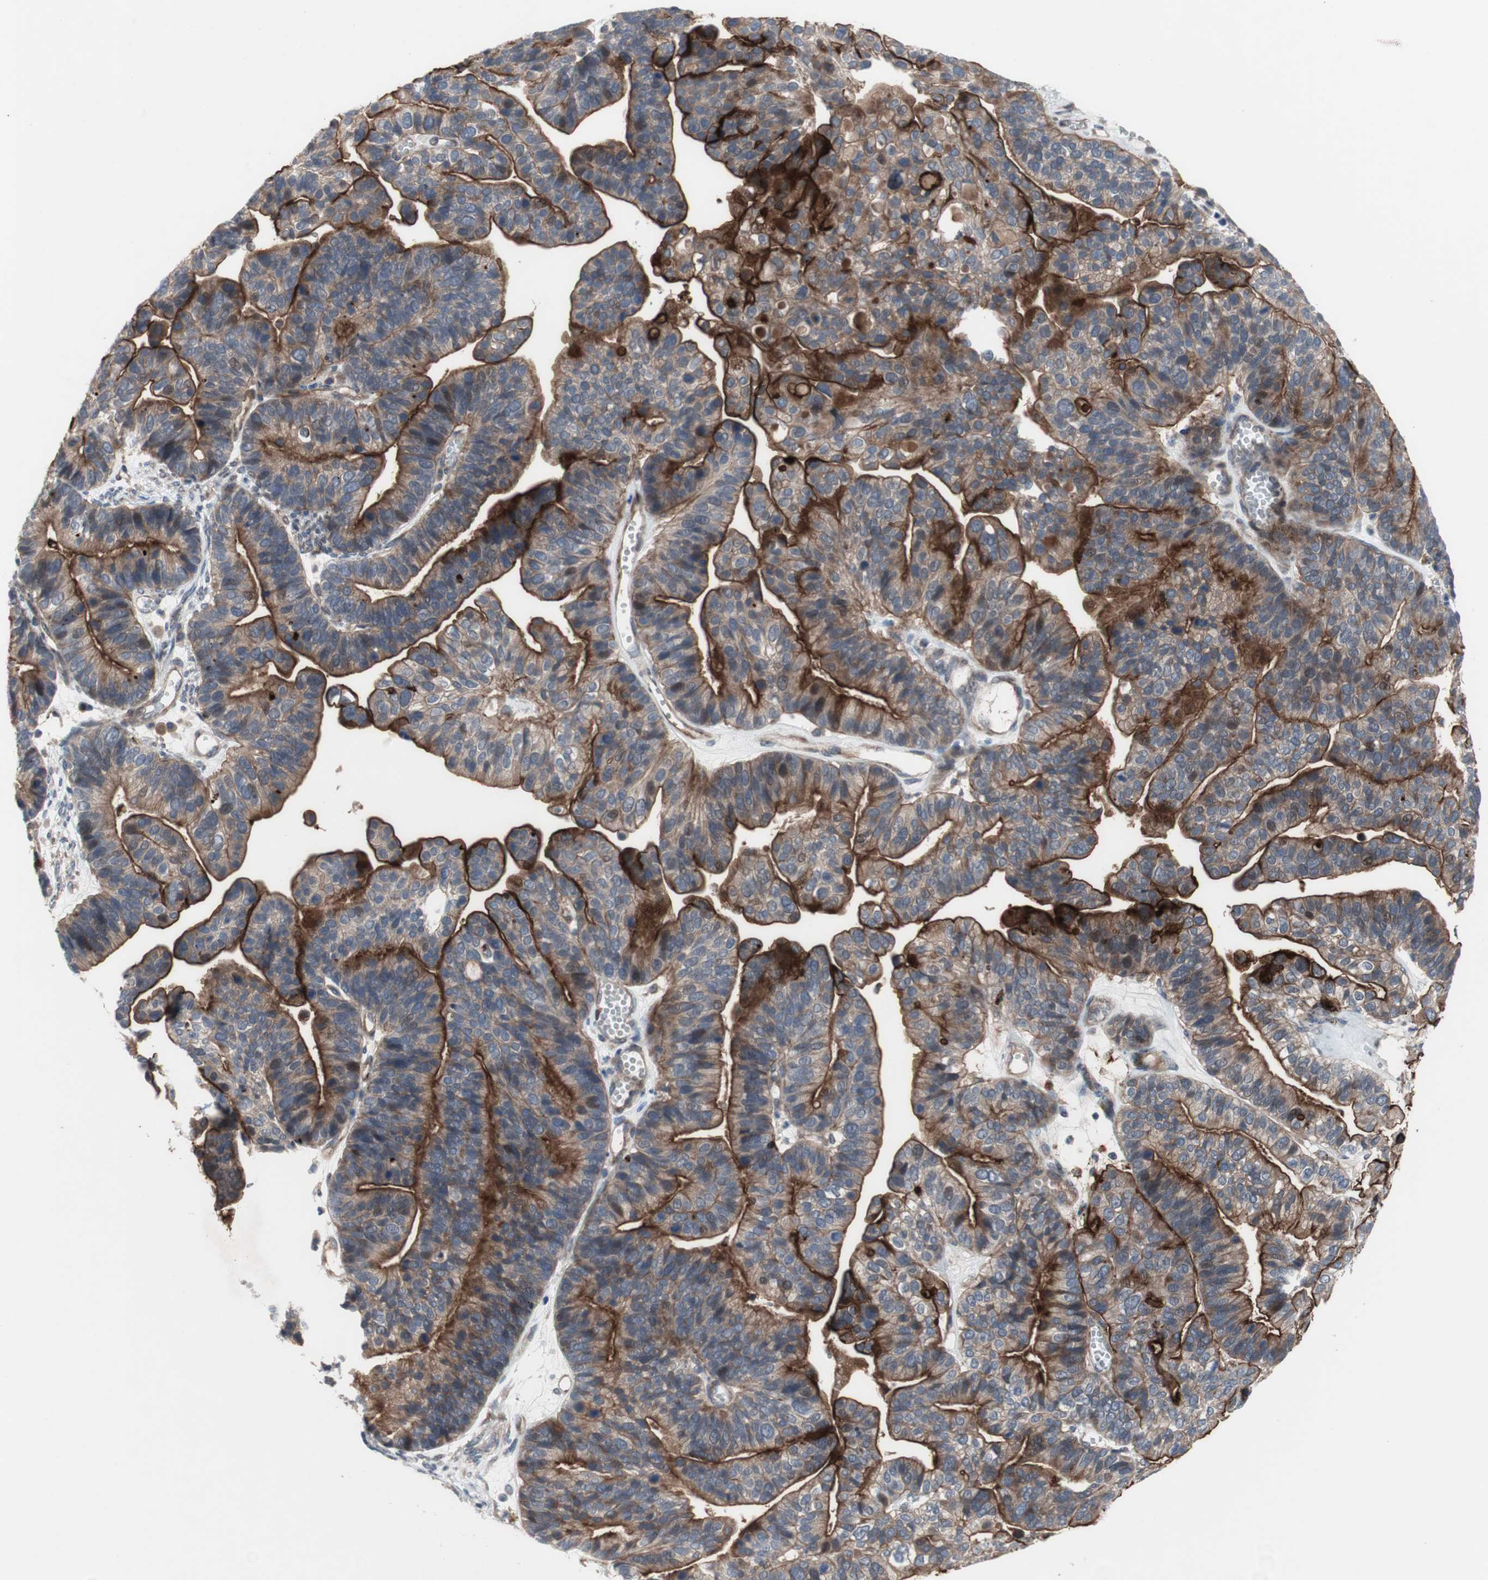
{"staining": {"intensity": "moderate", "quantity": ">75%", "location": "cytoplasmic/membranous"}, "tissue": "ovarian cancer", "cell_type": "Tumor cells", "image_type": "cancer", "snomed": [{"axis": "morphology", "description": "Cystadenocarcinoma, serous, NOS"}, {"axis": "topography", "description": "Ovary"}], "caption": "Serous cystadenocarcinoma (ovarian) tissue shows moderate cytoplasmic/membranous positivity in about >75% of tumor cells The staining was performed using DAB to visualize the protein expression in brown, while the nuclei were stained in blue with hematoxylin (Magnification: 20x).", "gene": "OAZ1", "patient": {"sex": "female", "age": 56}}